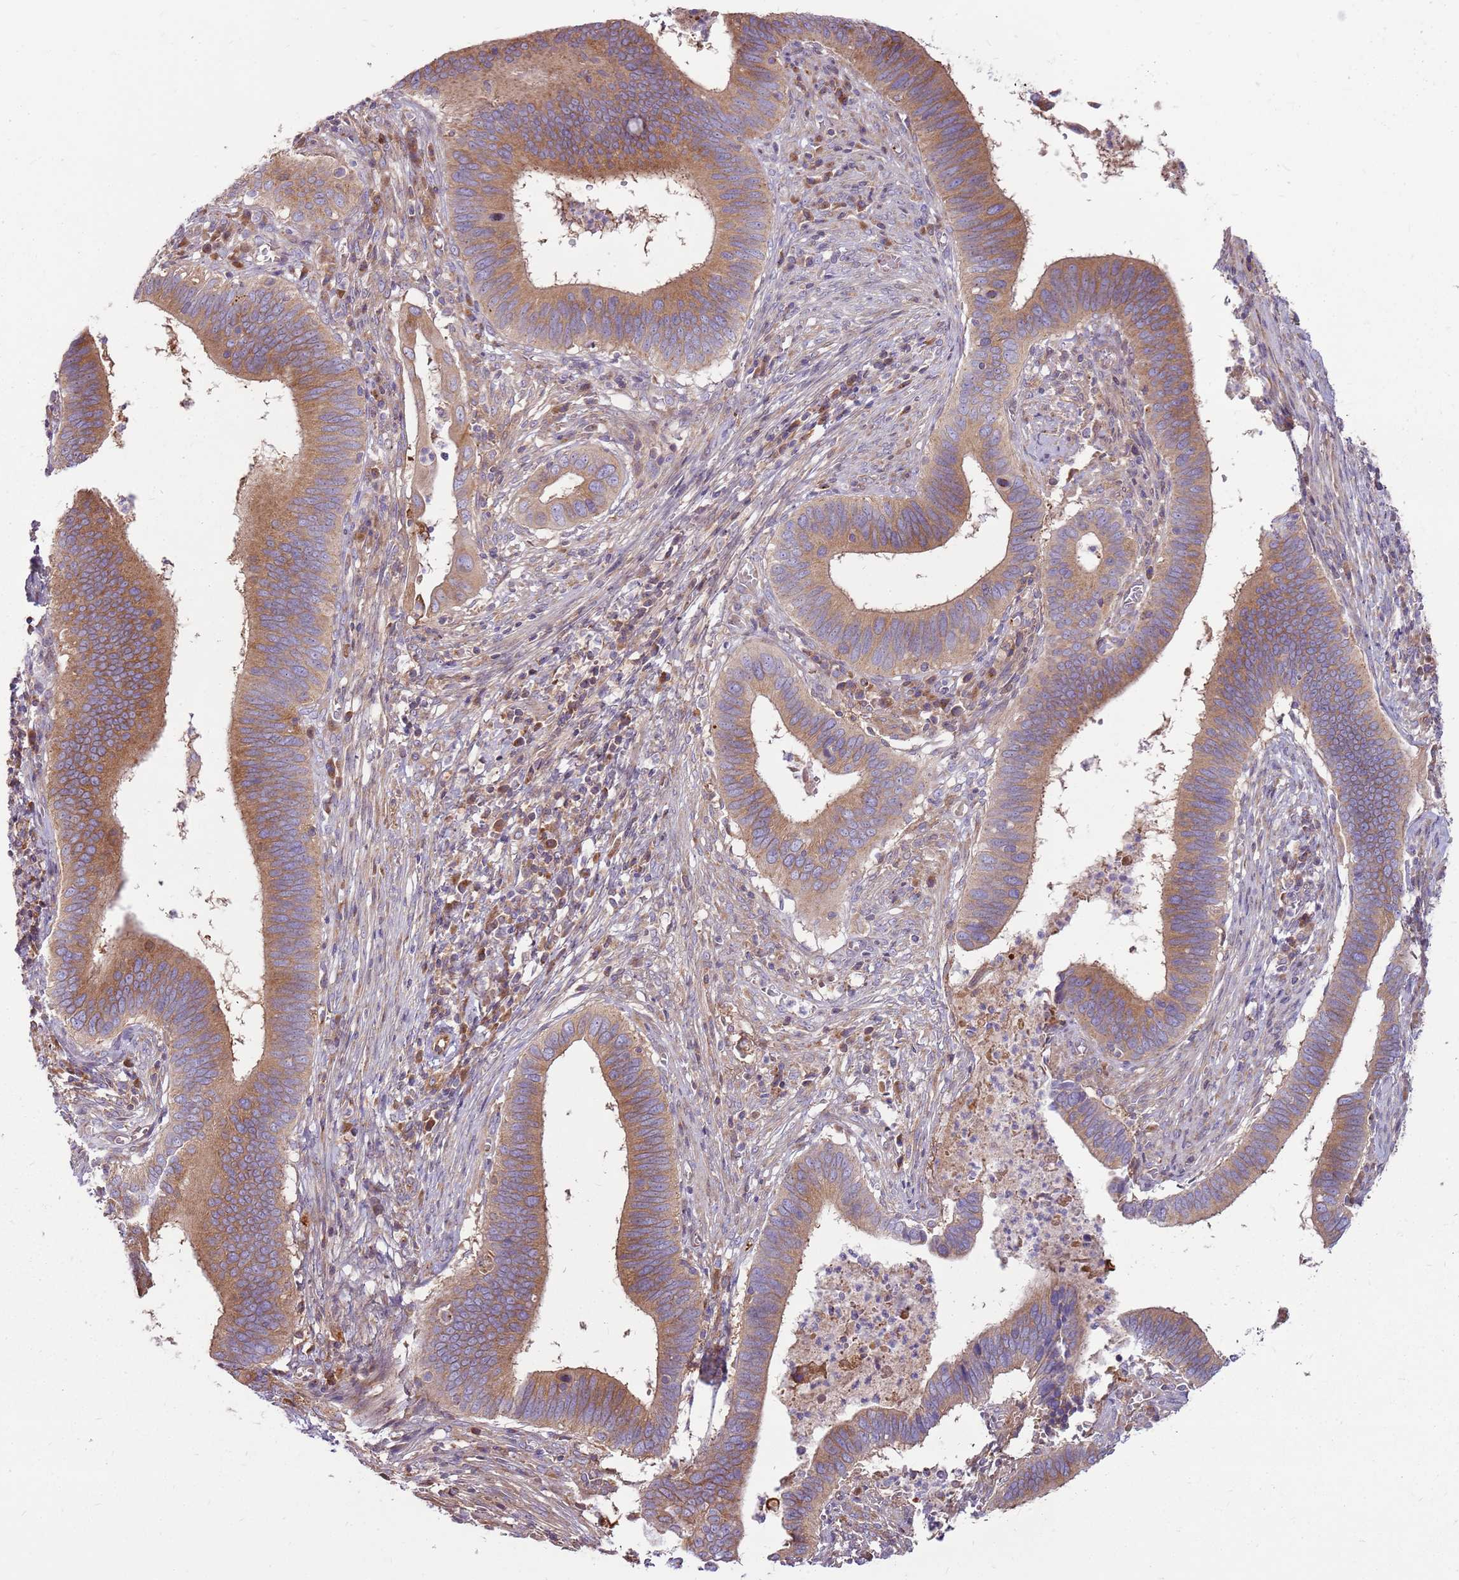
{"staining": {"intensity": "moderate", "quantity": ">75%", "location": "cytoplasmic/membranous"}, "tissue": "cervical cancer", "cell_type": "Tumor cells", "image_type": "cancer", "snomed": [{"axis": "morphology", "description": "Adenocarcinoma, NOS"}, {"axis": "topography", "description": "Cervix"}], "caption": "About >75% of tumor cells in cervical cancer (adenocarcinoma) exhibit moderate cytoplasmic/membranous protein expression as visualized by brown immunohistochemical staining.", "gene": "EMC1", "patient": {"sex": "female", "age": 42}}